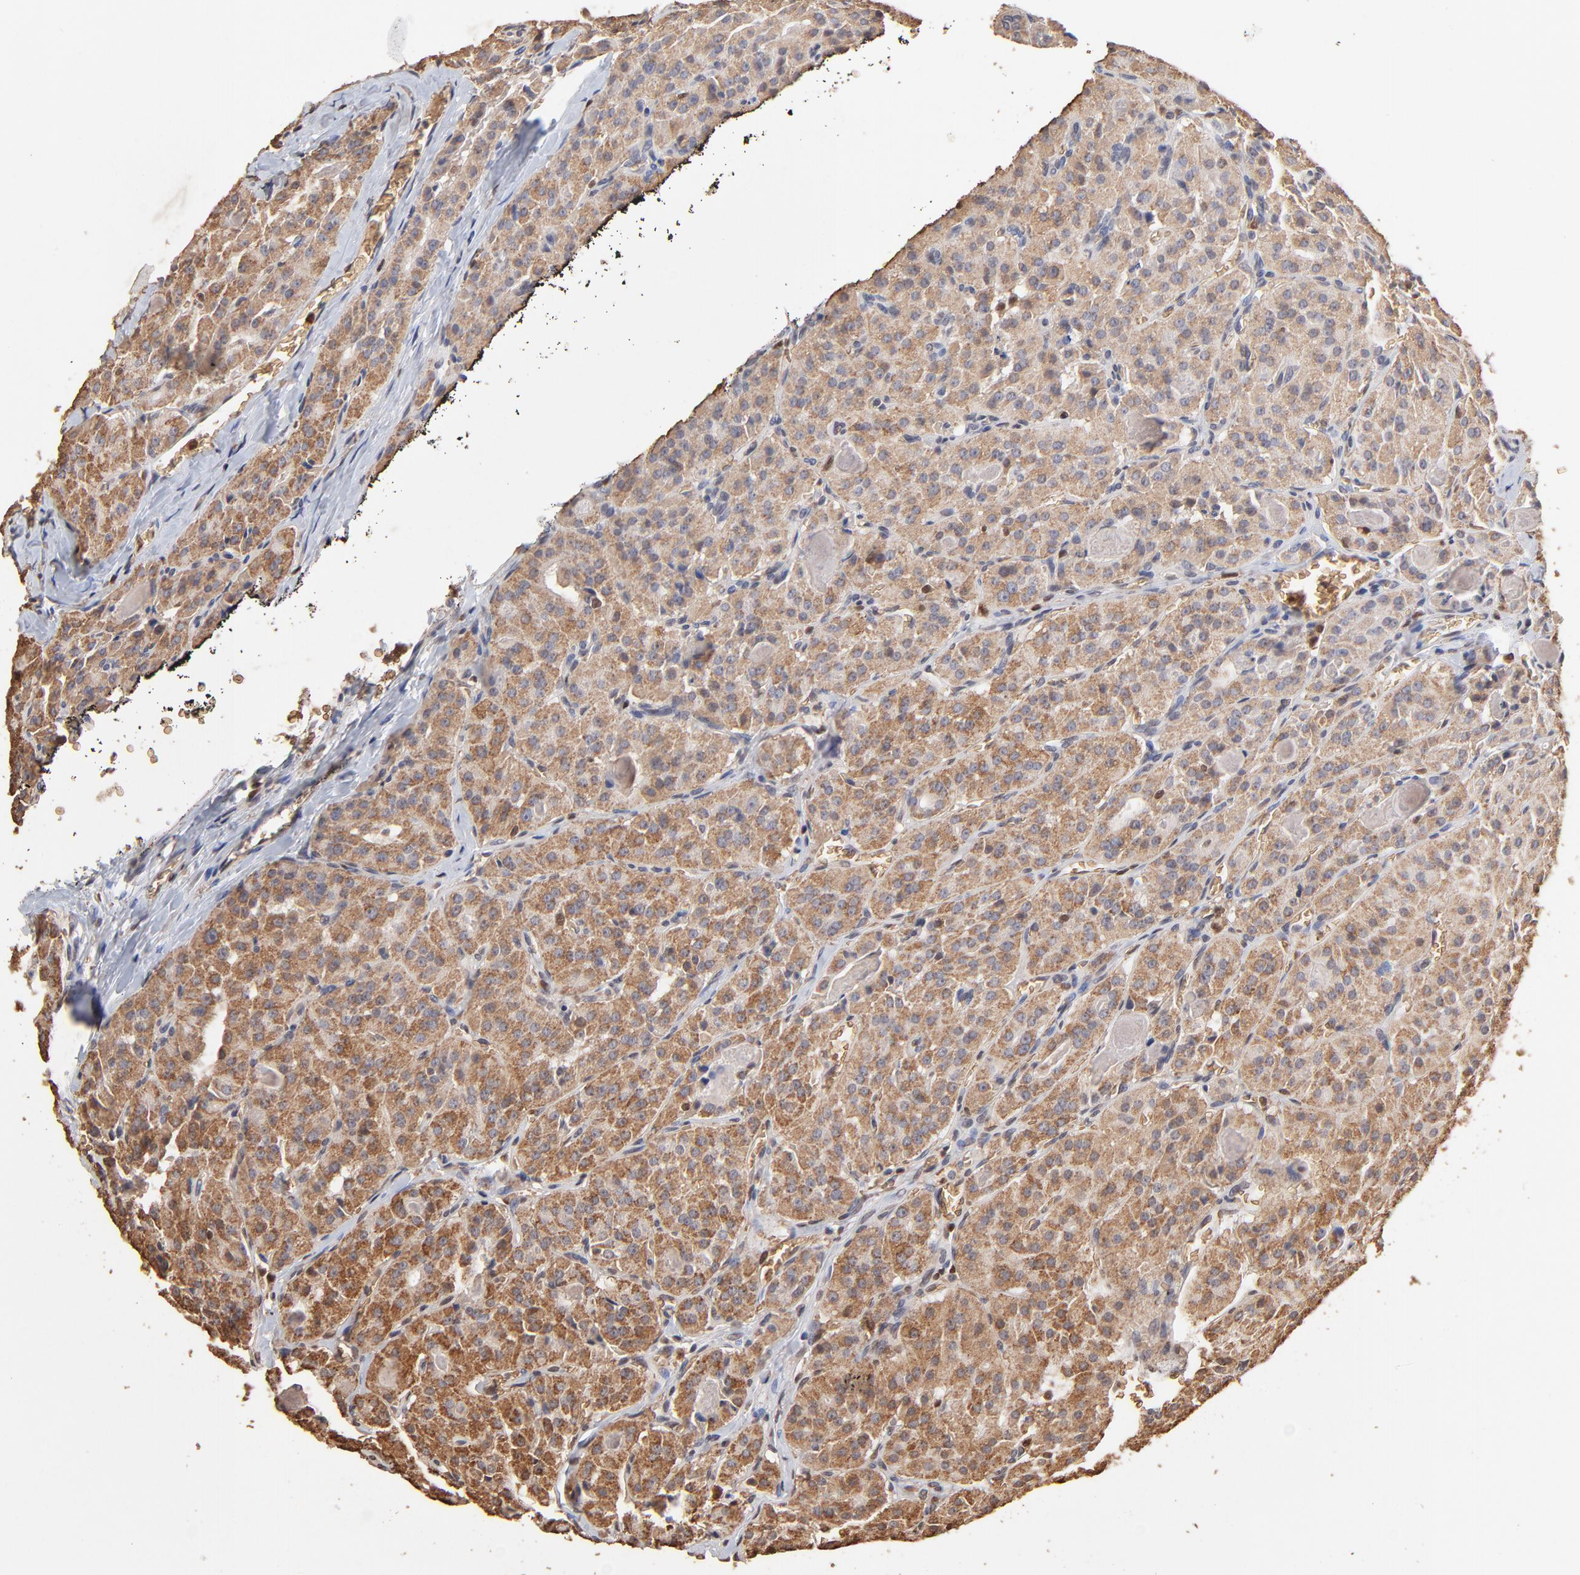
{"staining": {"intensity": "moderate", "quantity": ">75%", "location": "cytoplasmic/membranous"}, "tissue": "thyroid cancer", "cell_type": "Tumor cells", "image_type": "cancer", "snomed": [{"axis": "morphology", "description": "Carcinoma, NOS"}, {"axis": "topography", "description": "Thyroid gland"}], "caption": "The photomicrograph shows a brown stain indicating the presence of a protein in the cytoplasmic/membranous of tumor cells in thyroid cancer.", "gene": "CASP1", "patient": {"sex": "male", "age": 76}}